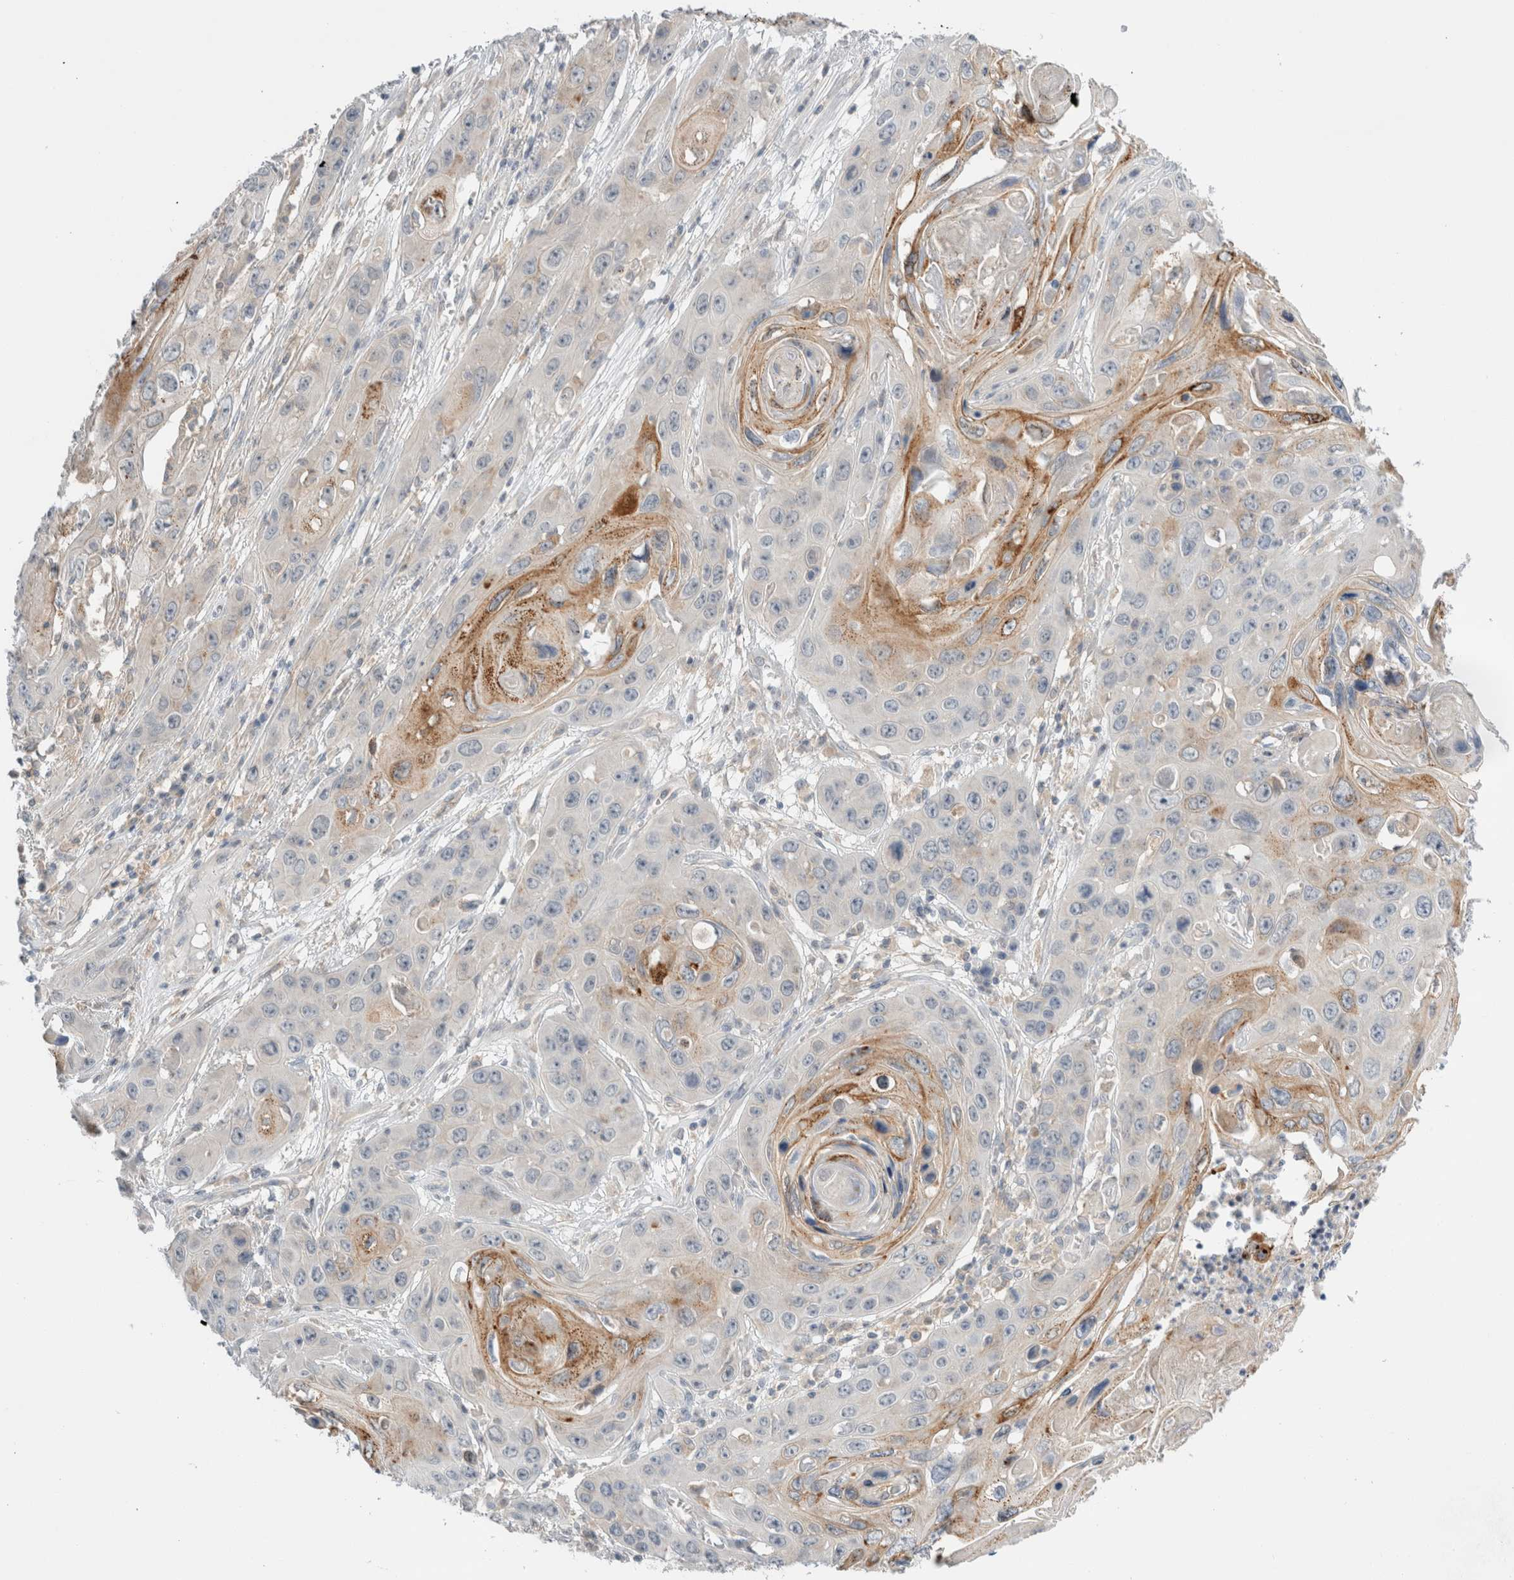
{"staining": {"intensity": "moderate", "quantity": "<25%", "location": "cytoplasmic/membranous"}, "tissue": "skin cancer", "cell_type": "Tumor cells", "image_type": "cancer", "snomed": [{"axis": "morphology", "description": "Squamous cell carcinoma, NOS"}, {"axis": "topography", "description": "Skin"}], "caption": "Squamous cell carcinoma (skin) tissue reveals moderate cytoplasmic/membranous staining in about <25% of tumor cells, visualized by immunohistochemistry. (brown staining indicates protein expression, while blue staining denotes nuclei).", "gene": "SDR16C5", "patient": {"sex": "male", "age": 55}}